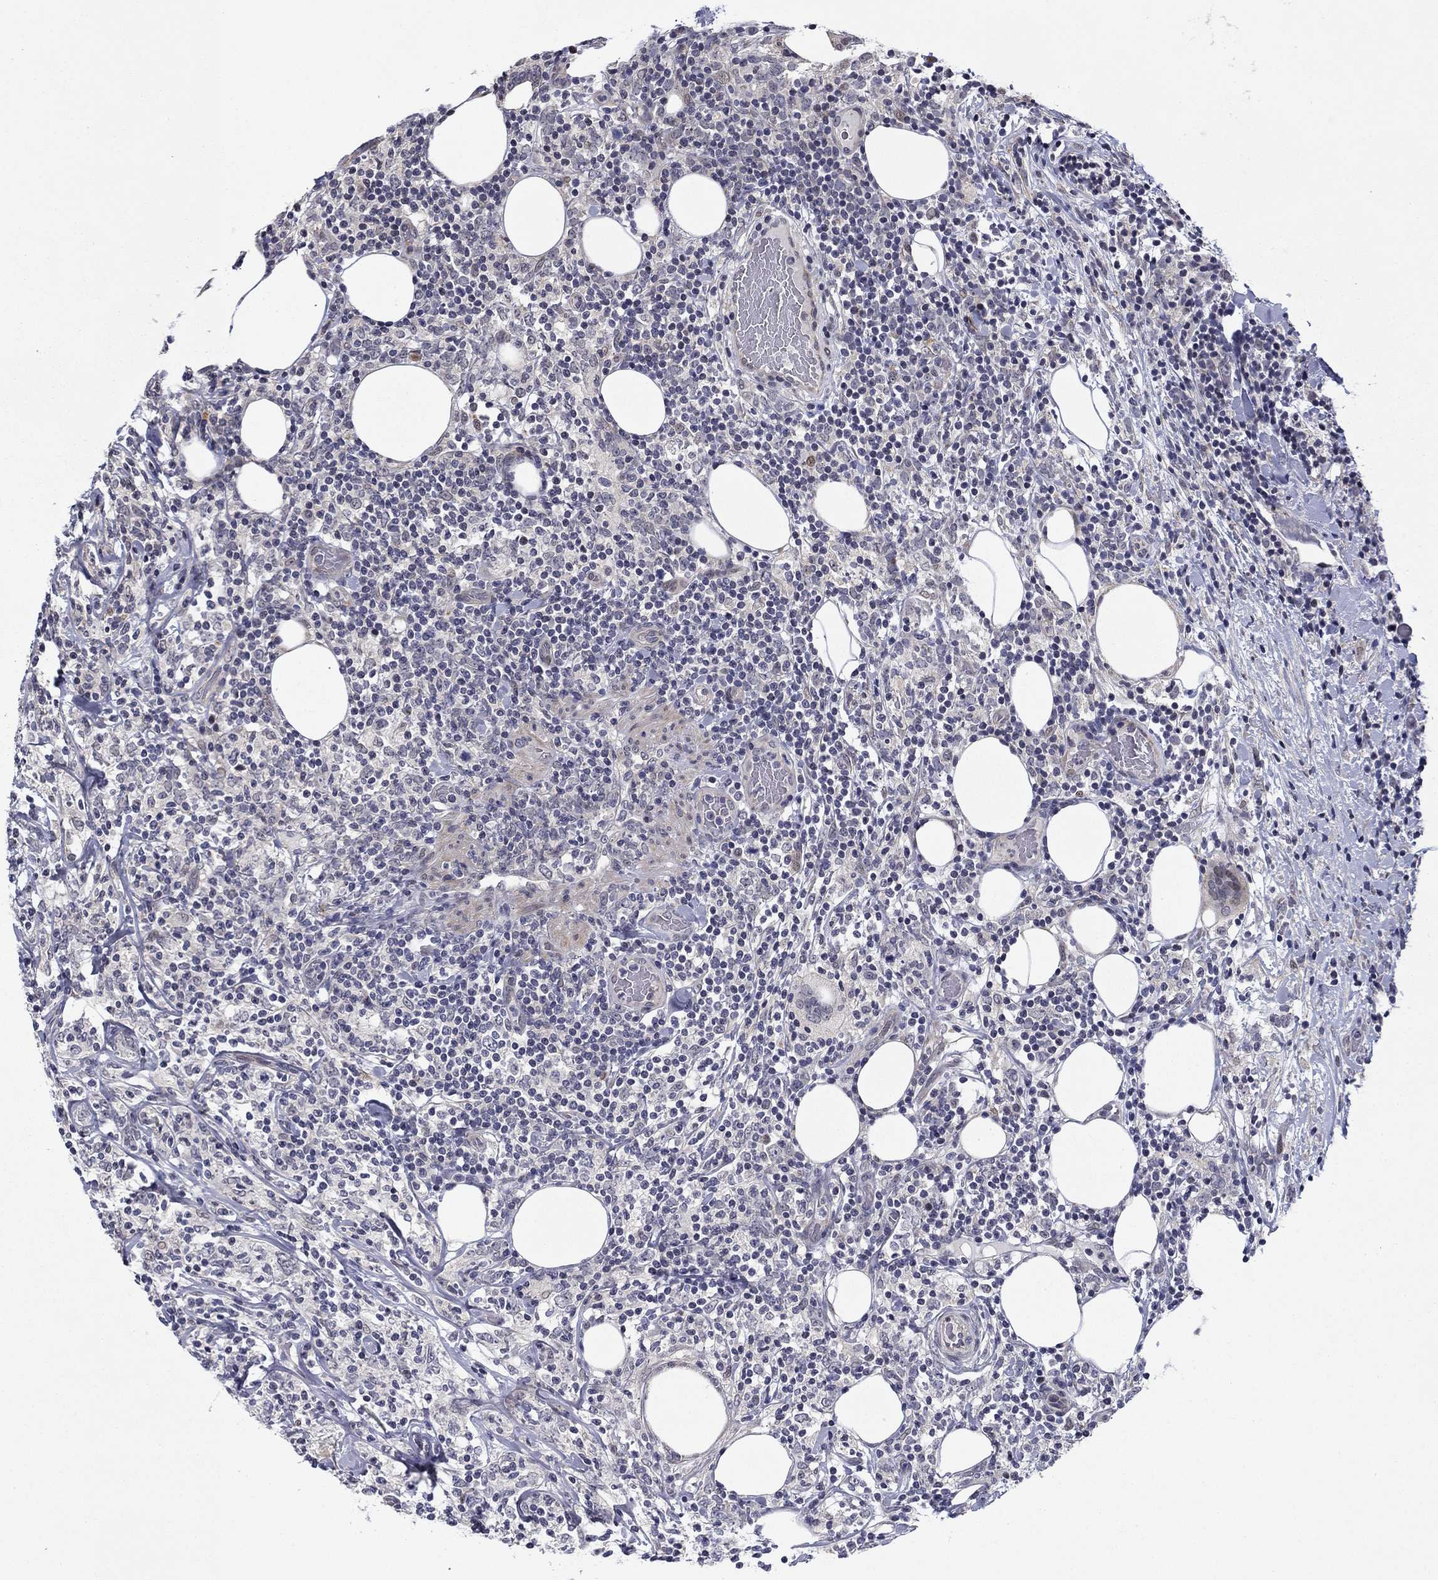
{"staining": {"intensity": "negative", "quantity": "none", "location": "none"}, "tissue": "lymphoma", "cell_type": "Tumor cells", "image_type": "cancer", "snomed": [{"axis": "morphology", "description": "Malignant lymphoma, non-Hodgkin's type, High grade"}, {"axis": "topography", "description": "Lymph node"}], "caption": "Immunohistochemical staining of high-grade malignant lymphoma, non-Hodgkin's type reveals no significant expression in tumor cells.", "gene": "B3GAT1", "patient": {"sex": "female", "age": 84}}